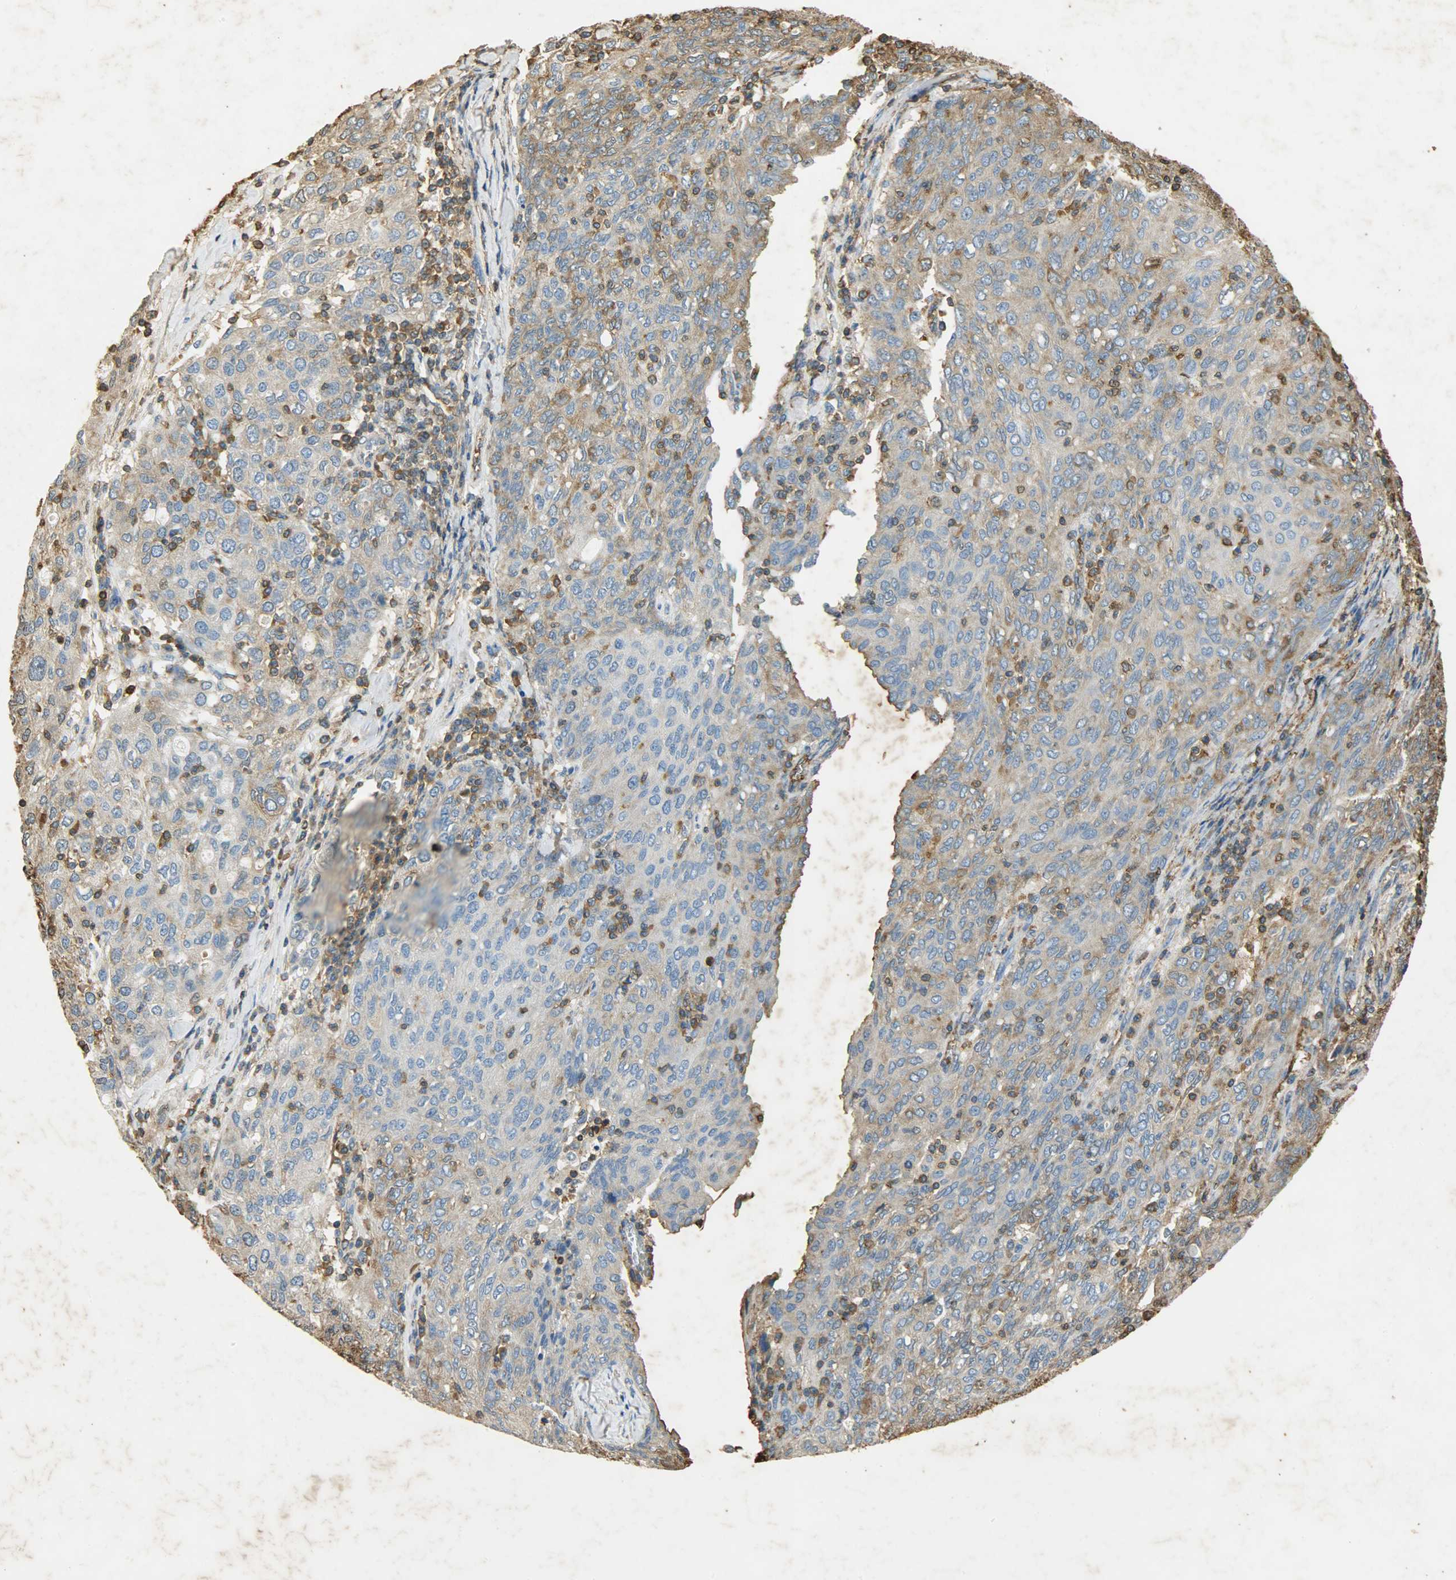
{"staining": {"intensity": "moderate", "quantity": "25%-75%", "location": "cytoplasmic/membranous"}, "tissue": "ovarian cancer", "cell_type": "Tumor cells", "image_type": "cancer", "snomed": [{"axis": "morphology", "description": "Carcinoma, endometroid"}, {"axis": "topography", "description": "Ovary"}], "caption": "Human endometroid carcinoma (ovarian) stained for a protein (brown) demonstrates moderate cytoplasmic/membranous positive positivity in about 25%-75% of tumor cells.", "gene": "ANXA6", "patient": {"sex": "female", "age": 50}}